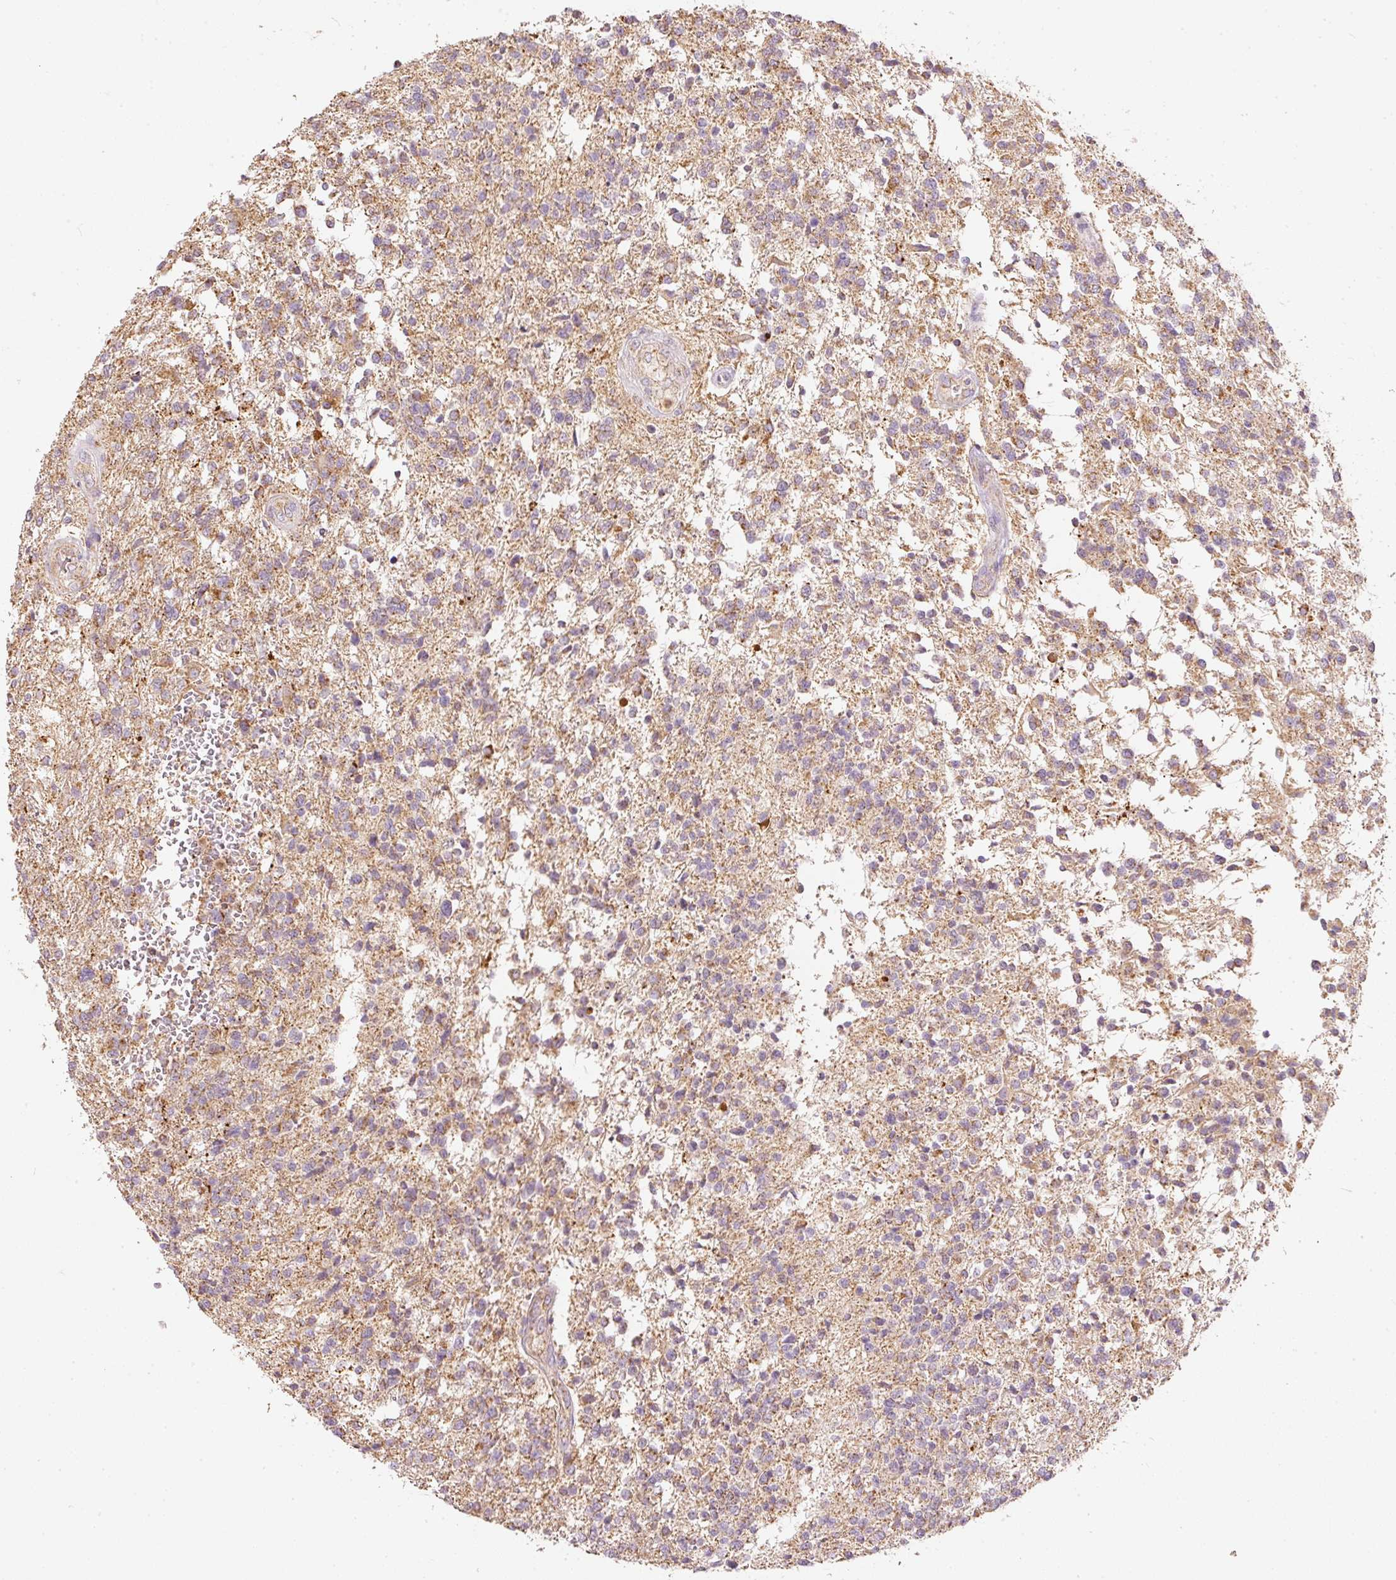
{"staining": {"intensity": "moderate", "quantity": "25%-75%", "location": "cytoplasmic/membranous"}, "tissue": "glioma", "cell_type": "Tumor cells", "image_type": "cancer", "snomed": [{"axis": "morphology", "description": "Glioma, malignant, High grade"}, {"axis": "topography", "description": "Brain"}], "caption": "Glioma stained with immunohistochemistry (IHC) demonstrates moderate cytoplasmic/membranous expression in about 25%-75% of tumor cells.", "gene": "PSENEN", "patient": {"sex": "male", "age": 56}}